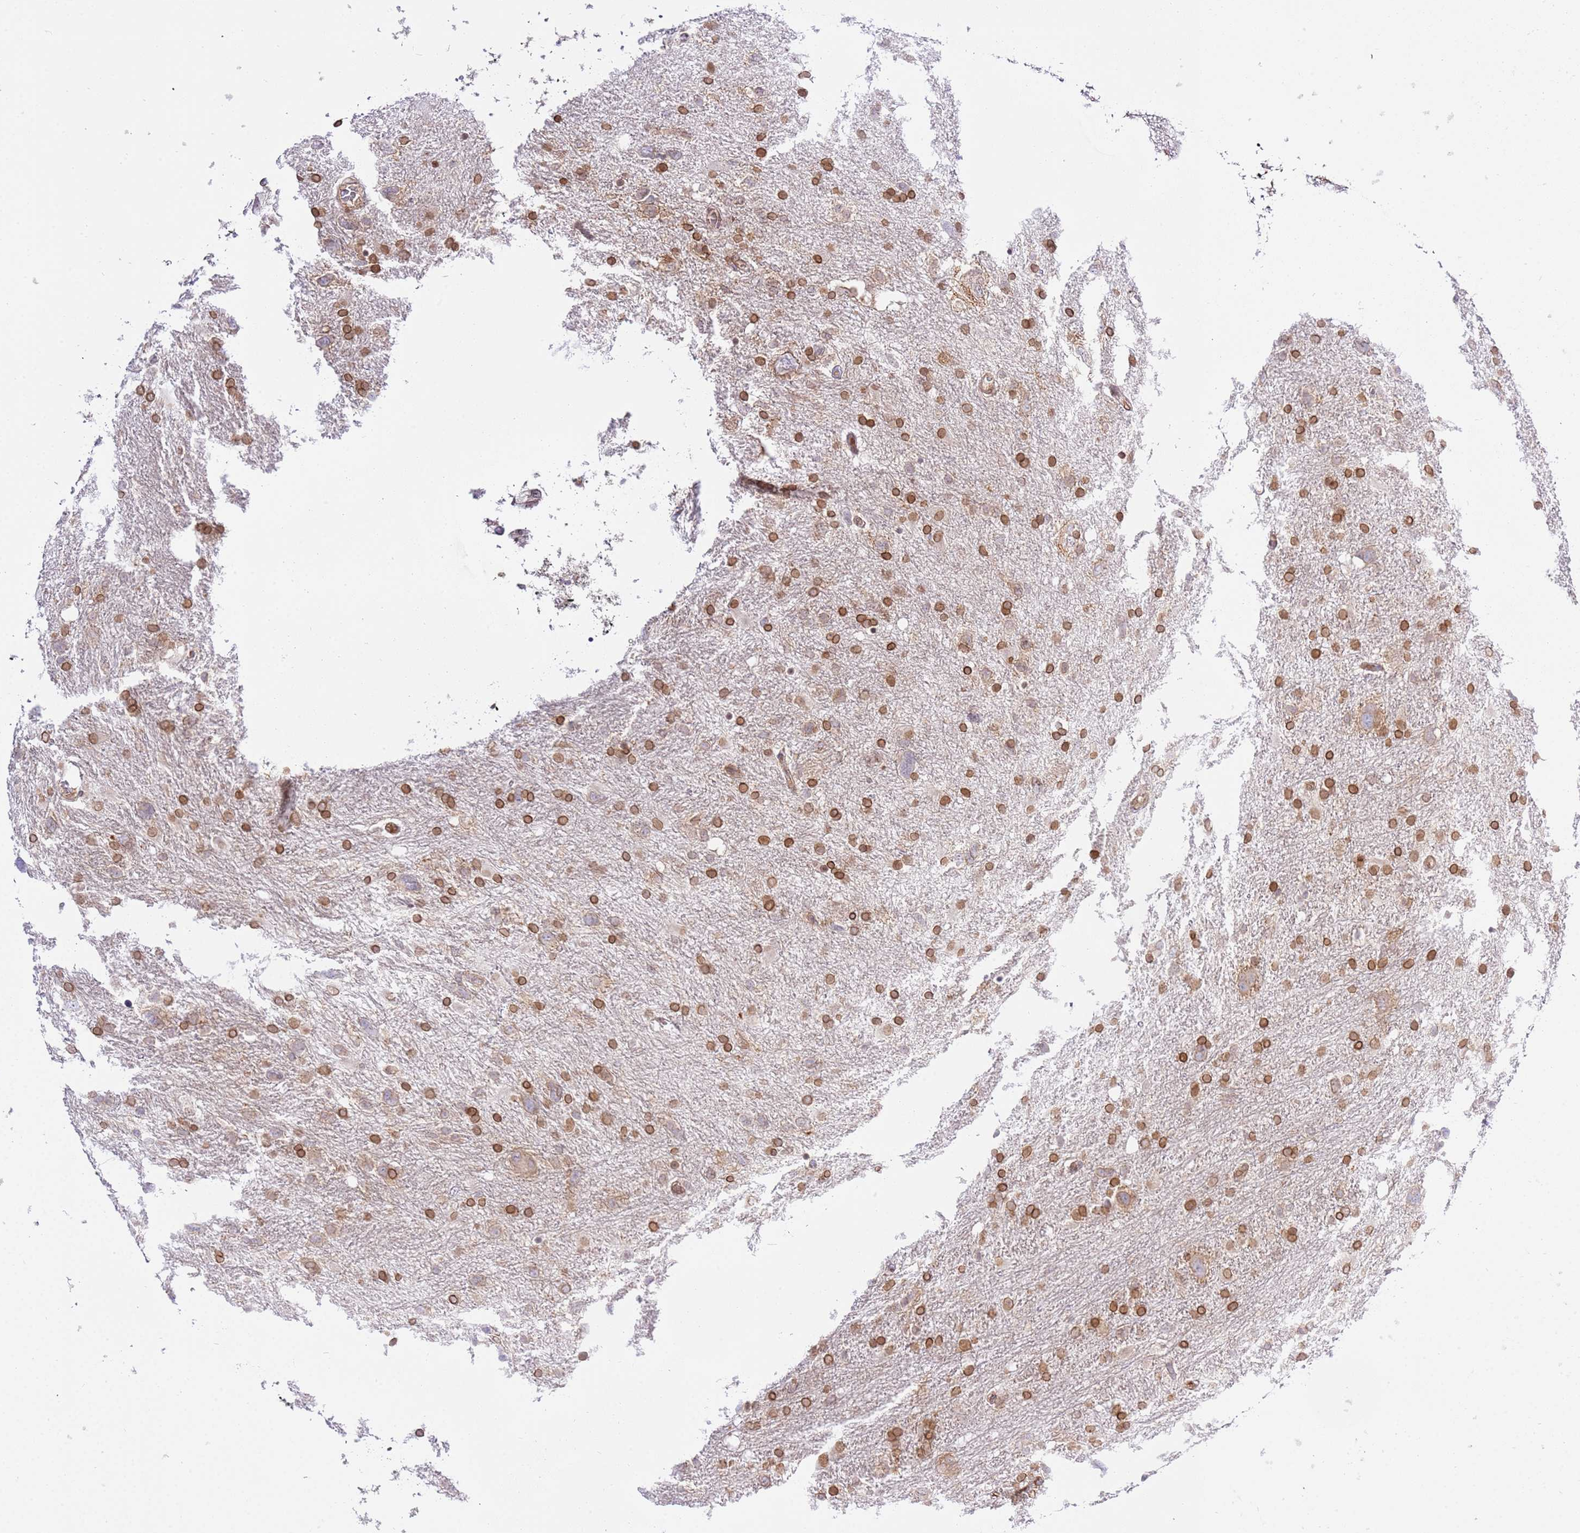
{"staining": {"intensity": "strong", "quantity": ">75%", "location": "cytoplasmic/membranous,nuclear"}, "tissue": "glioma", "cell_type": "Tumor cells", "image_type": "cancer", "snomed": [{"axis": "morphology", "description": "Glioma, malignant, High grade"}, {"axis": "topography", "description": "Brain"}], "caption": "Glioma stained with a brown dye shows strong cytoplasmic/membranous and nuclear positive staining in approximately >75% of tumor cells.", "gene": "TRIM37", "patient": {"sex": "male", "age": 61}}